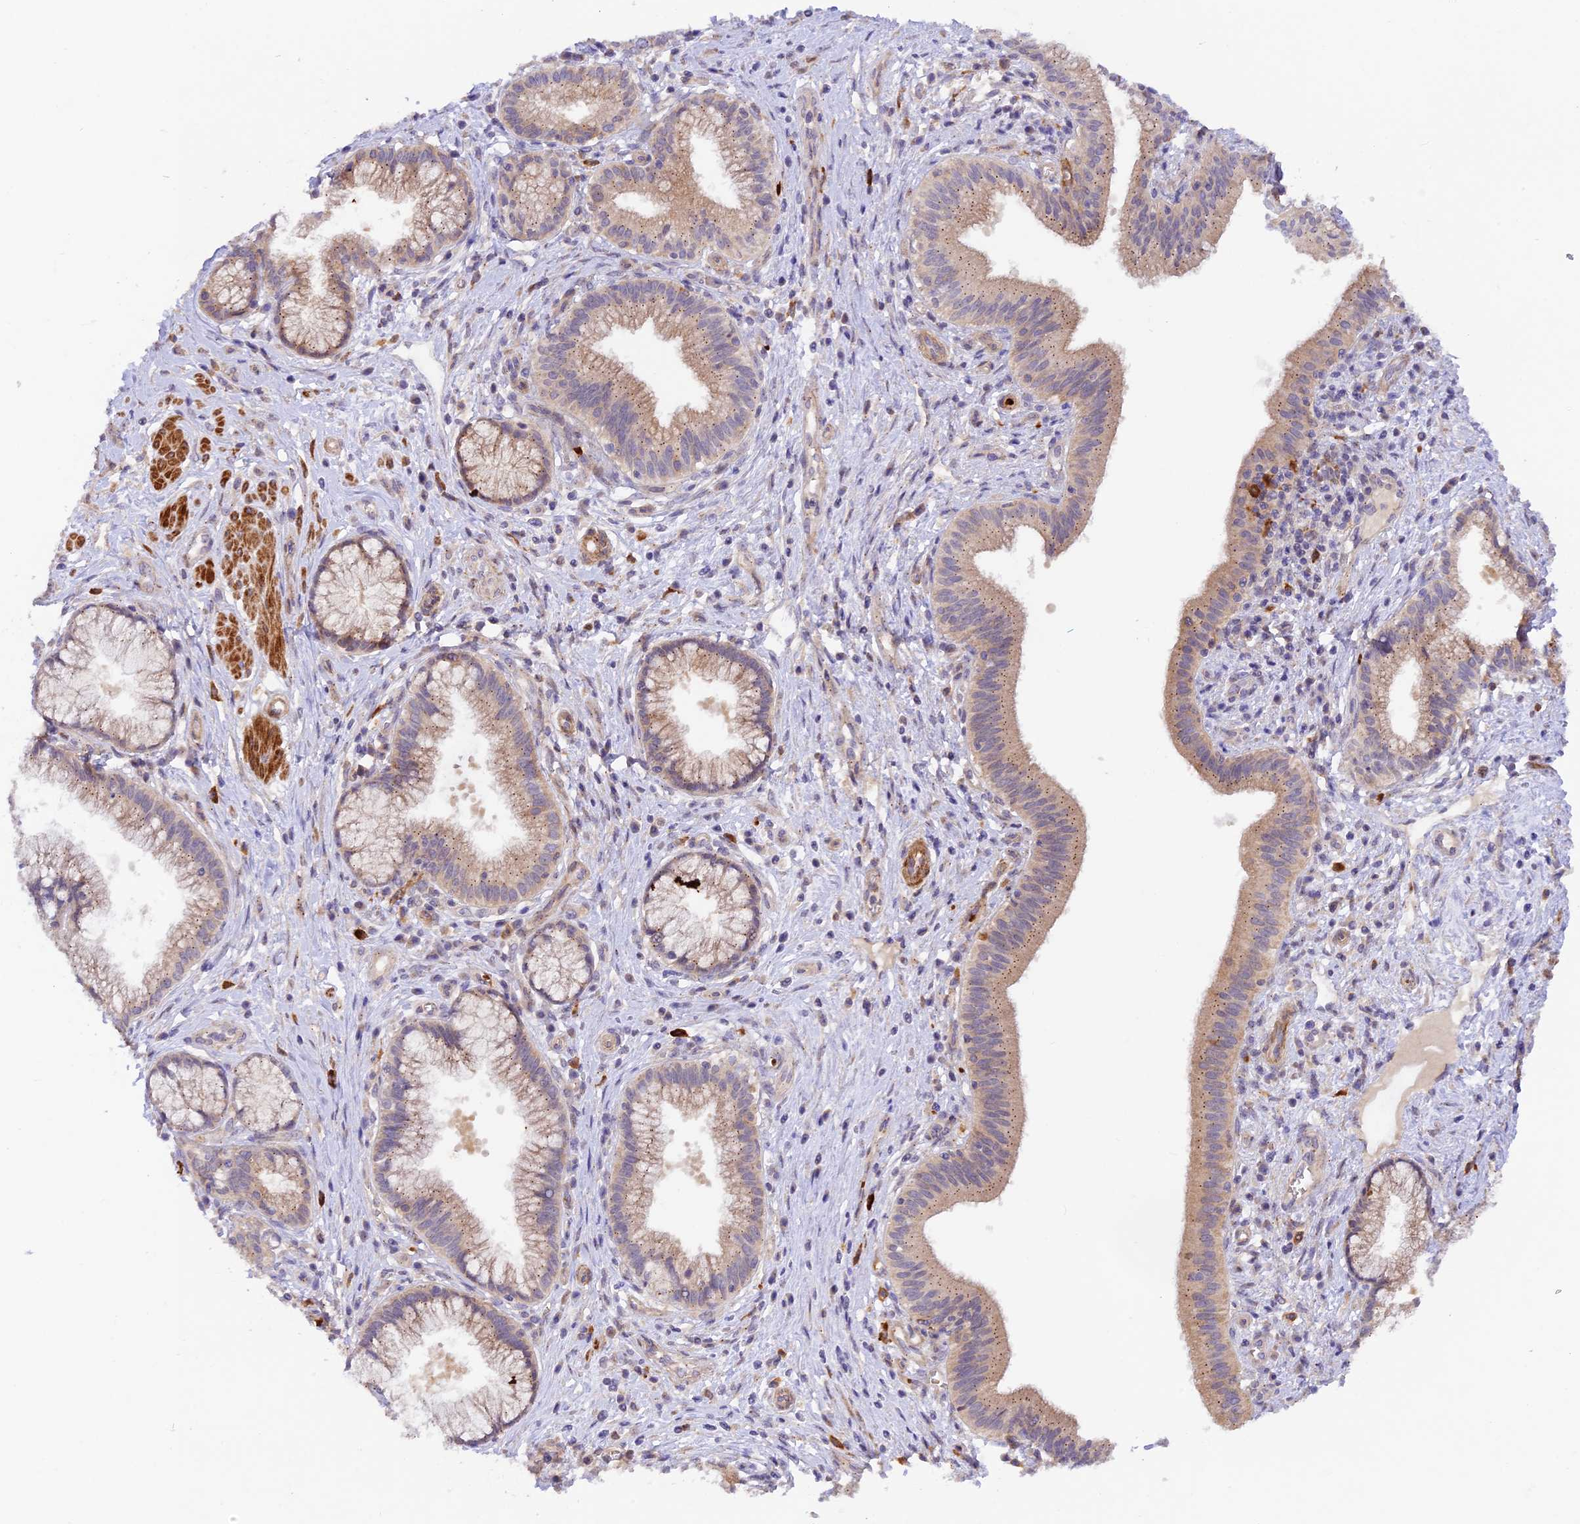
{"staining": {"intensity": "negative", "quantity": "none", "location": "none"}, "tissue": "pancreatic cancer", "cell_type": "Tumor cells", "image_type": "cancer", "snomed": [{"axis": "morphology", "description": "Adenocarcinoma, NOS"}, {"axis": "topography", "description": "Pancreas"}], "caption": "This is an immunohistochemistry (IHC) photomicrograph of human pancreatic cancer. There is no expression in tumor cells.", "gene": "WDFY4", "patient": {"sex": "male", "age": 72}}